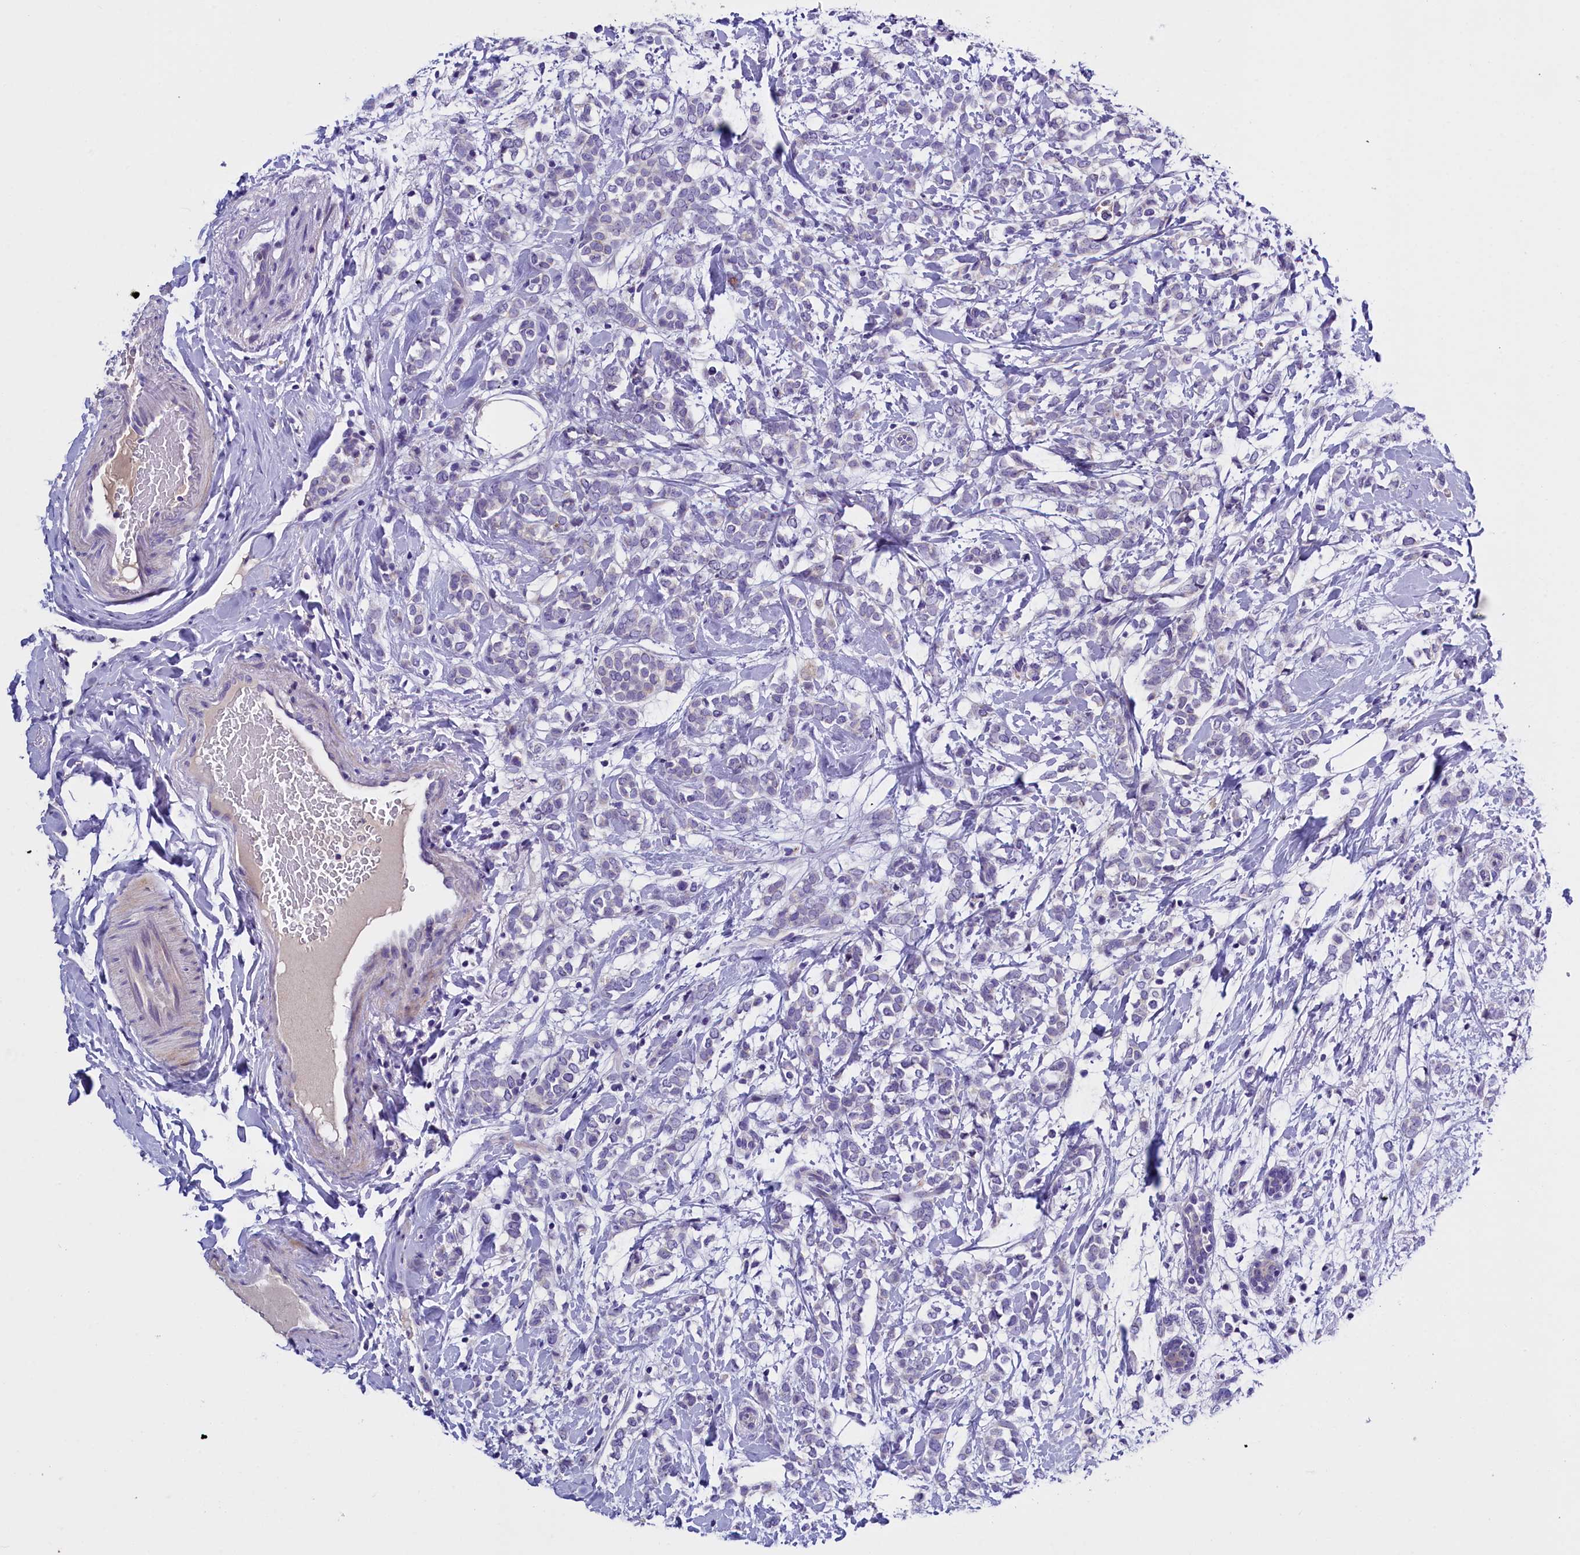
{"staining": {"intensity": "negative", "quantity": "none", "location": "none"}, "tissue": "breast cancer", "cell_type": "Tumor cells", "image_type": "cancer", "snomed": [{"axis": "morphology", "description": "Normal tissue, NOS"}, {"axis": "morphology", "description": "Lobular carcinoma"}, {"axis": "topography", "description": "Breast"}], "caption": "DAB (3,3'-diaminobenzidine) immunohistochemical staining of breast lobular carcinoma shows no significant expression in tumor cells.", "gene": "RTTN", "patient": {"sex": "female", "age": 47}}